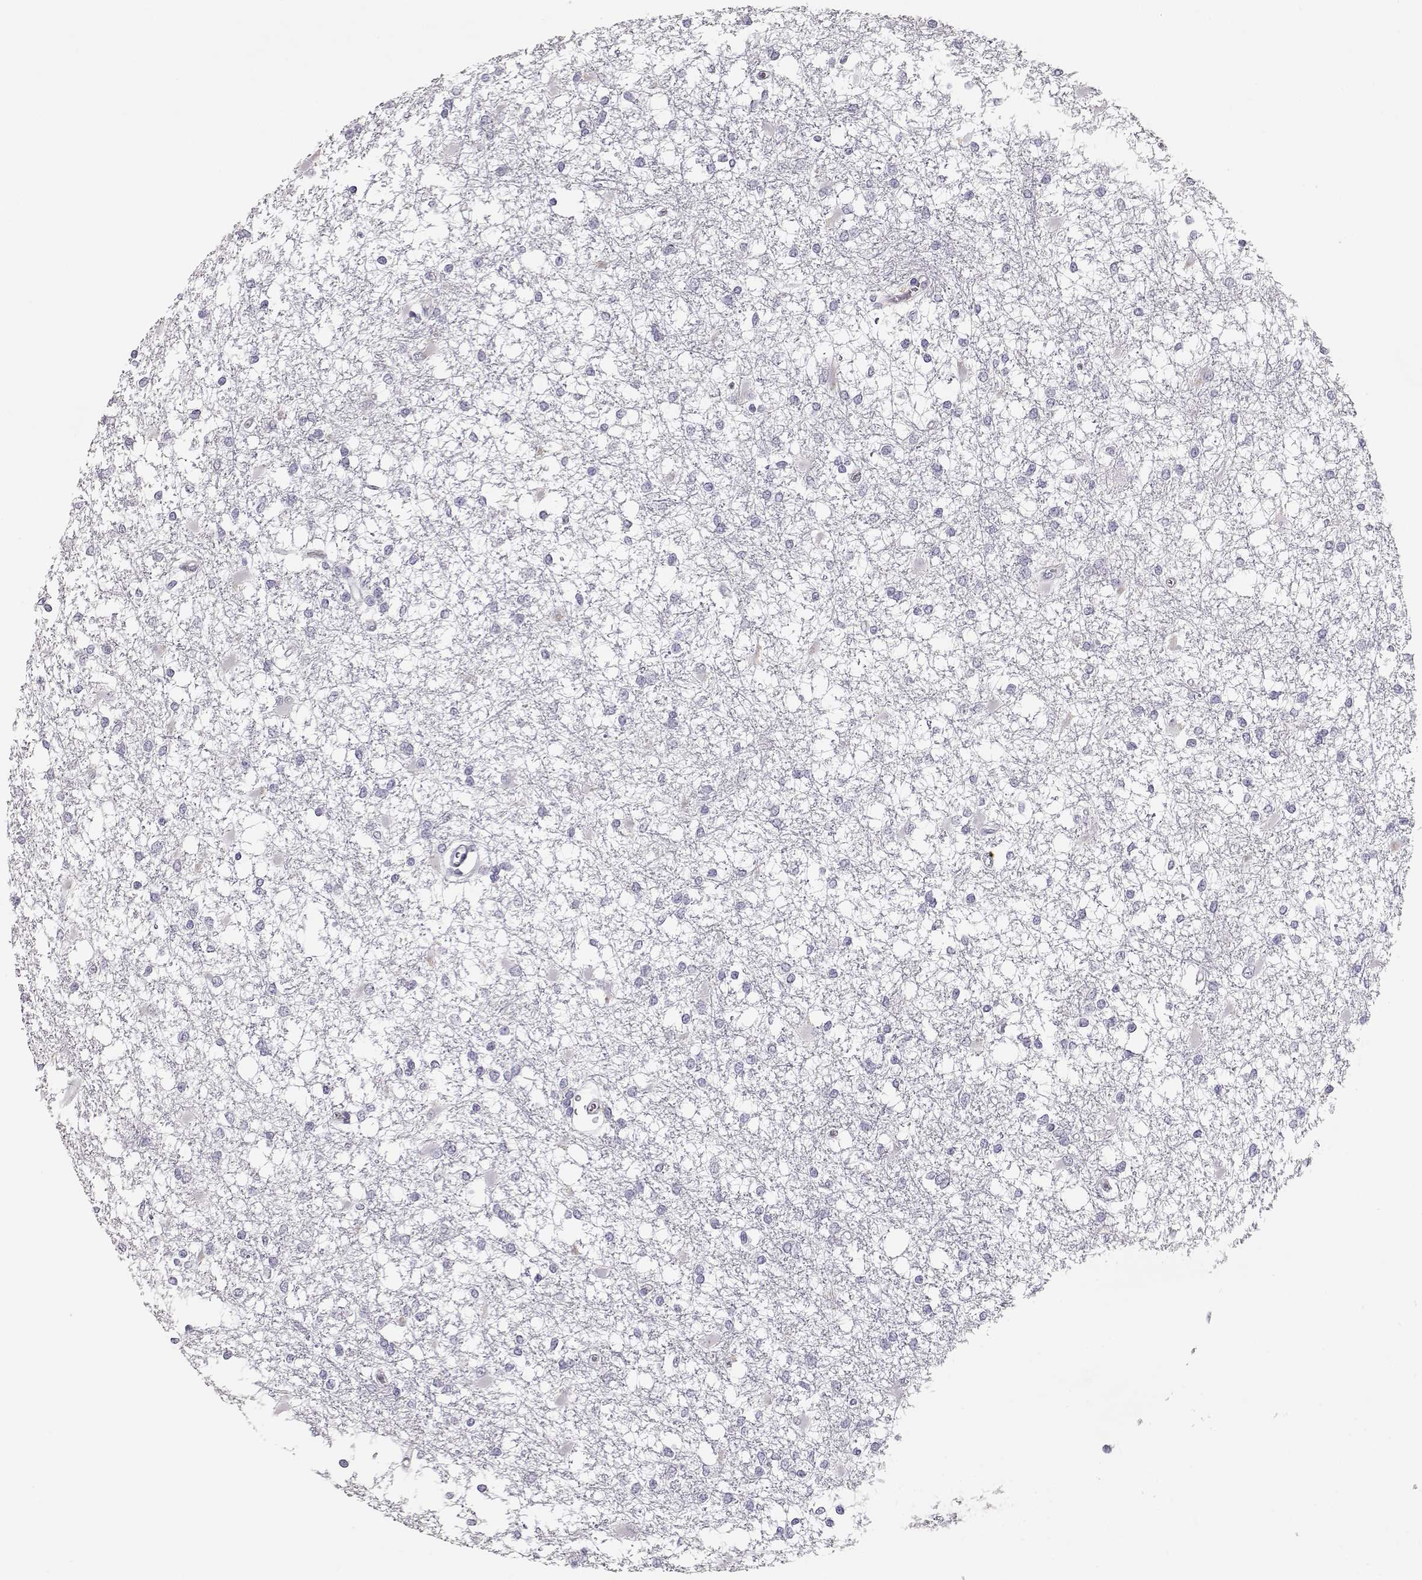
{"staining": {"intensity": "negative", "quantity": "none", "location": "none"}, "tissue": "glioma", "cell_type": "Tumor cells", "image_type": "cancer", "snomed": [{"axis": "morphology", "description": "Glioma, malignant, High grade"}, {"axis": "topography", "description": "Cerebral cortex"}], "caption": "A photomicrograph of malignant glioma (high-grade) stained for a protein demonstrates no brown staining in tumor cells.", "gene": "MAGEC1", "patient": {"sex": "male", "age": 79}}